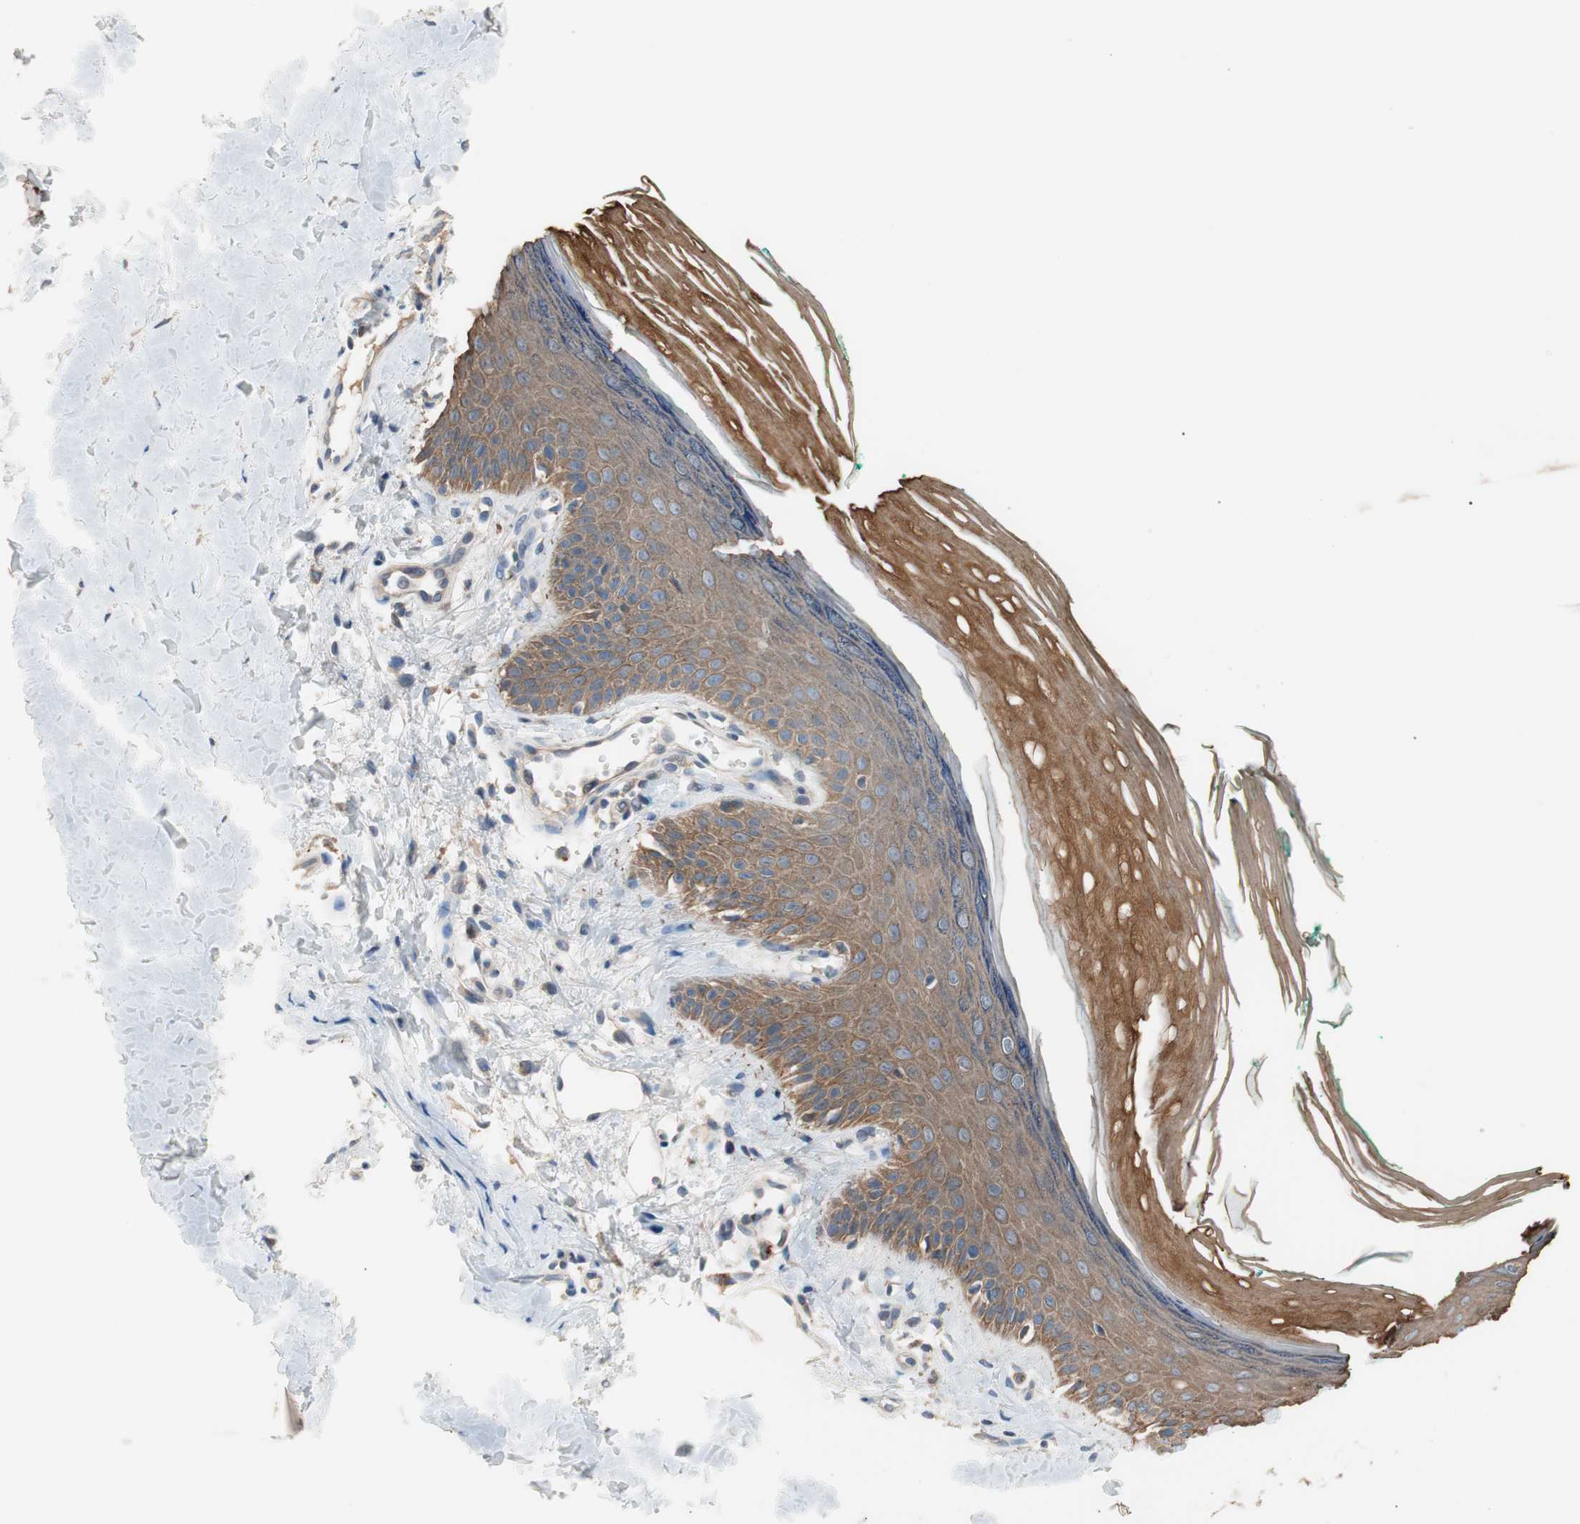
{"staining": {"intensity": "negative", "quantity": "none", "location": "none"}, "tissue": "skin", "cell_type": "Fibroblasts", "image_type": "normal", "snomed": [{"axis": "morphology", "description": "Normal tissue, NOS"}, {"axis": "topography", "description": "Skin"}], "caption": "This micrograph is of normal skin stained with IHC to label a protein in brown with the nuclei are counter-stained blue. There is no expression in fibroblasts. The staining is performed using DAB brown chromogen with nuclei counter-stained in using hematoxylin.", "gene": "FADS2", "patient": {"sex": "male", "age": 26}}